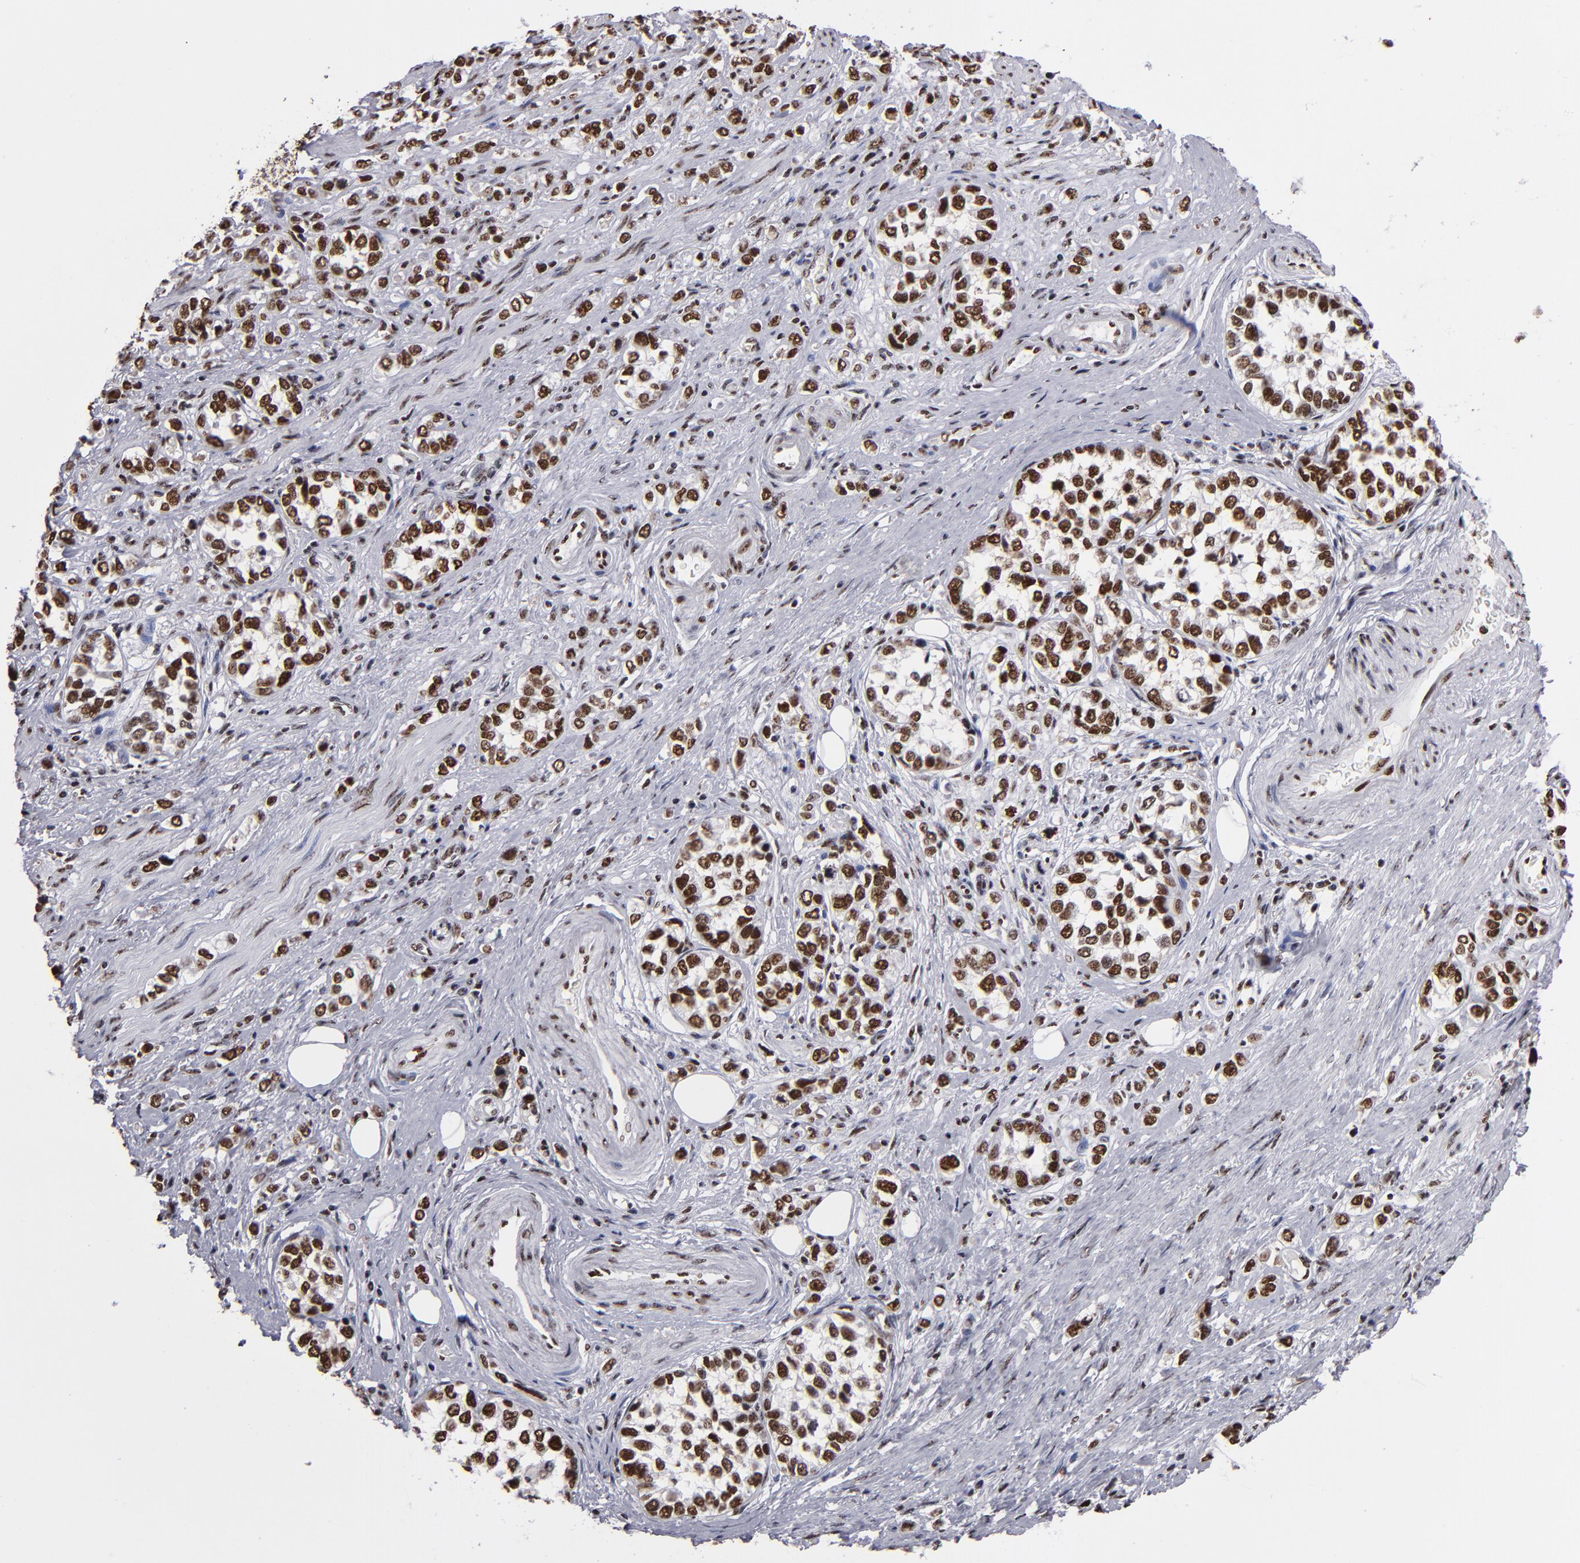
{"staining": {"intensity": "strong", "quantity": ">75%", "location": "nuclear"}, "tissue": "stomach cancer", "cell_type": "Tumor cells", "image_type": "cancer", "snomed": [{"axis": "morphology", "description": "Adenocarcinoma, NOS"}, {"axis": "topography", "description": "Stomach, upper"}], "caption": "IHC photomicrograph of human adenocarcinoma (stomach) stained for a protein (brown), which reveals high levels of strong nuclear staining in approximately >75% of tumor cells.", "gene": "MRE11", "patient": {"sex": "male", "age": 76}}